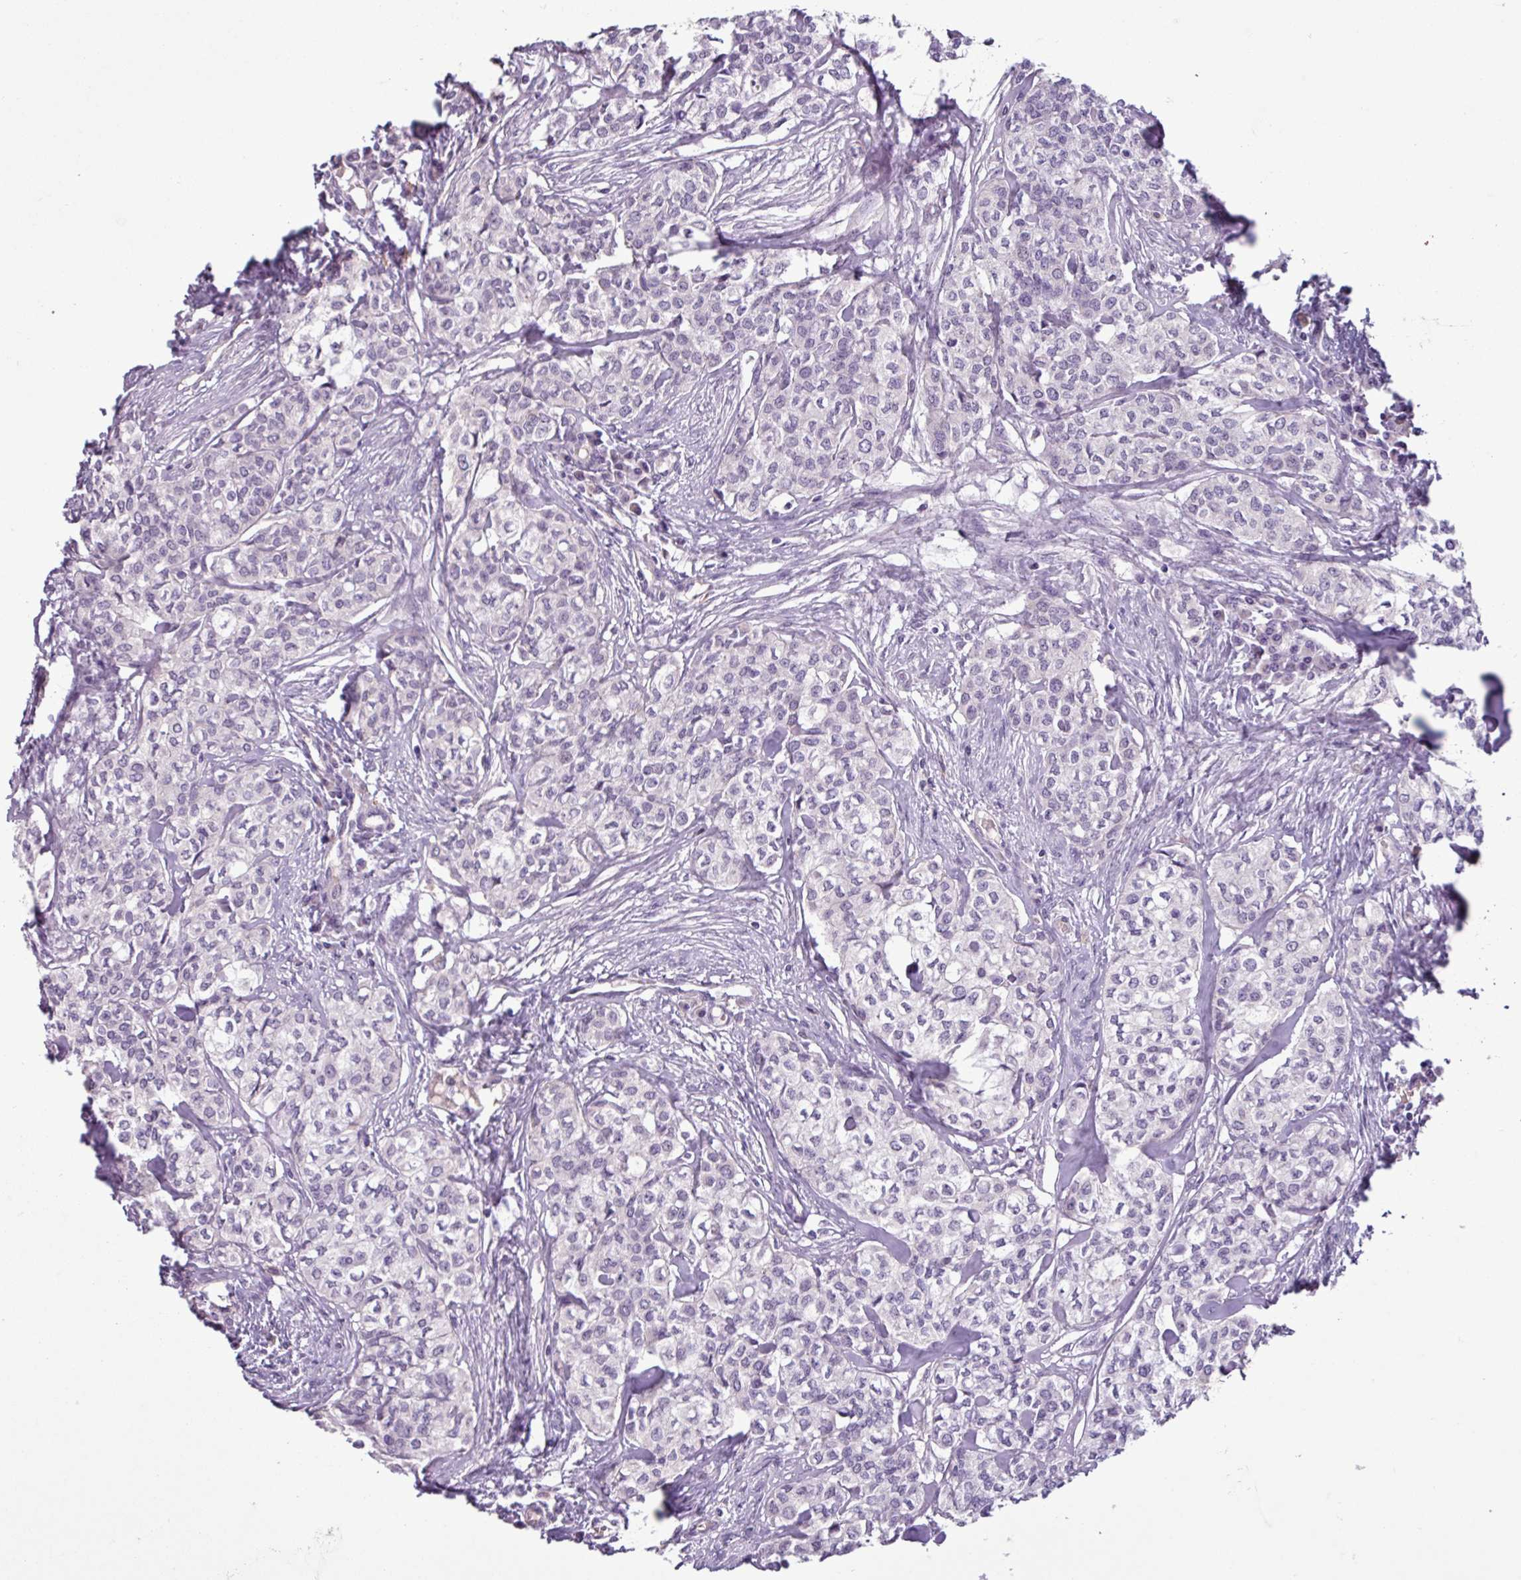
{"staining": {"intensity": "negative", "quantity": "none", "location": "none"}, "tissue": "head and neck cancer", "cell_type": "Tumor cells", "image_type": "cancer", "snomed": [{"axis": "morphology", "description": "Adenocarcinoma, NOS"}, {"axis": "topography", "description": "Head-Neck"}], "caption": "Immunohistochemistry (IHC) of human head and neck adenocarcinoma displays no expression in tumor cells.", "gene": "C9orf24", "patient": {"sex": "male", "age": 81}}